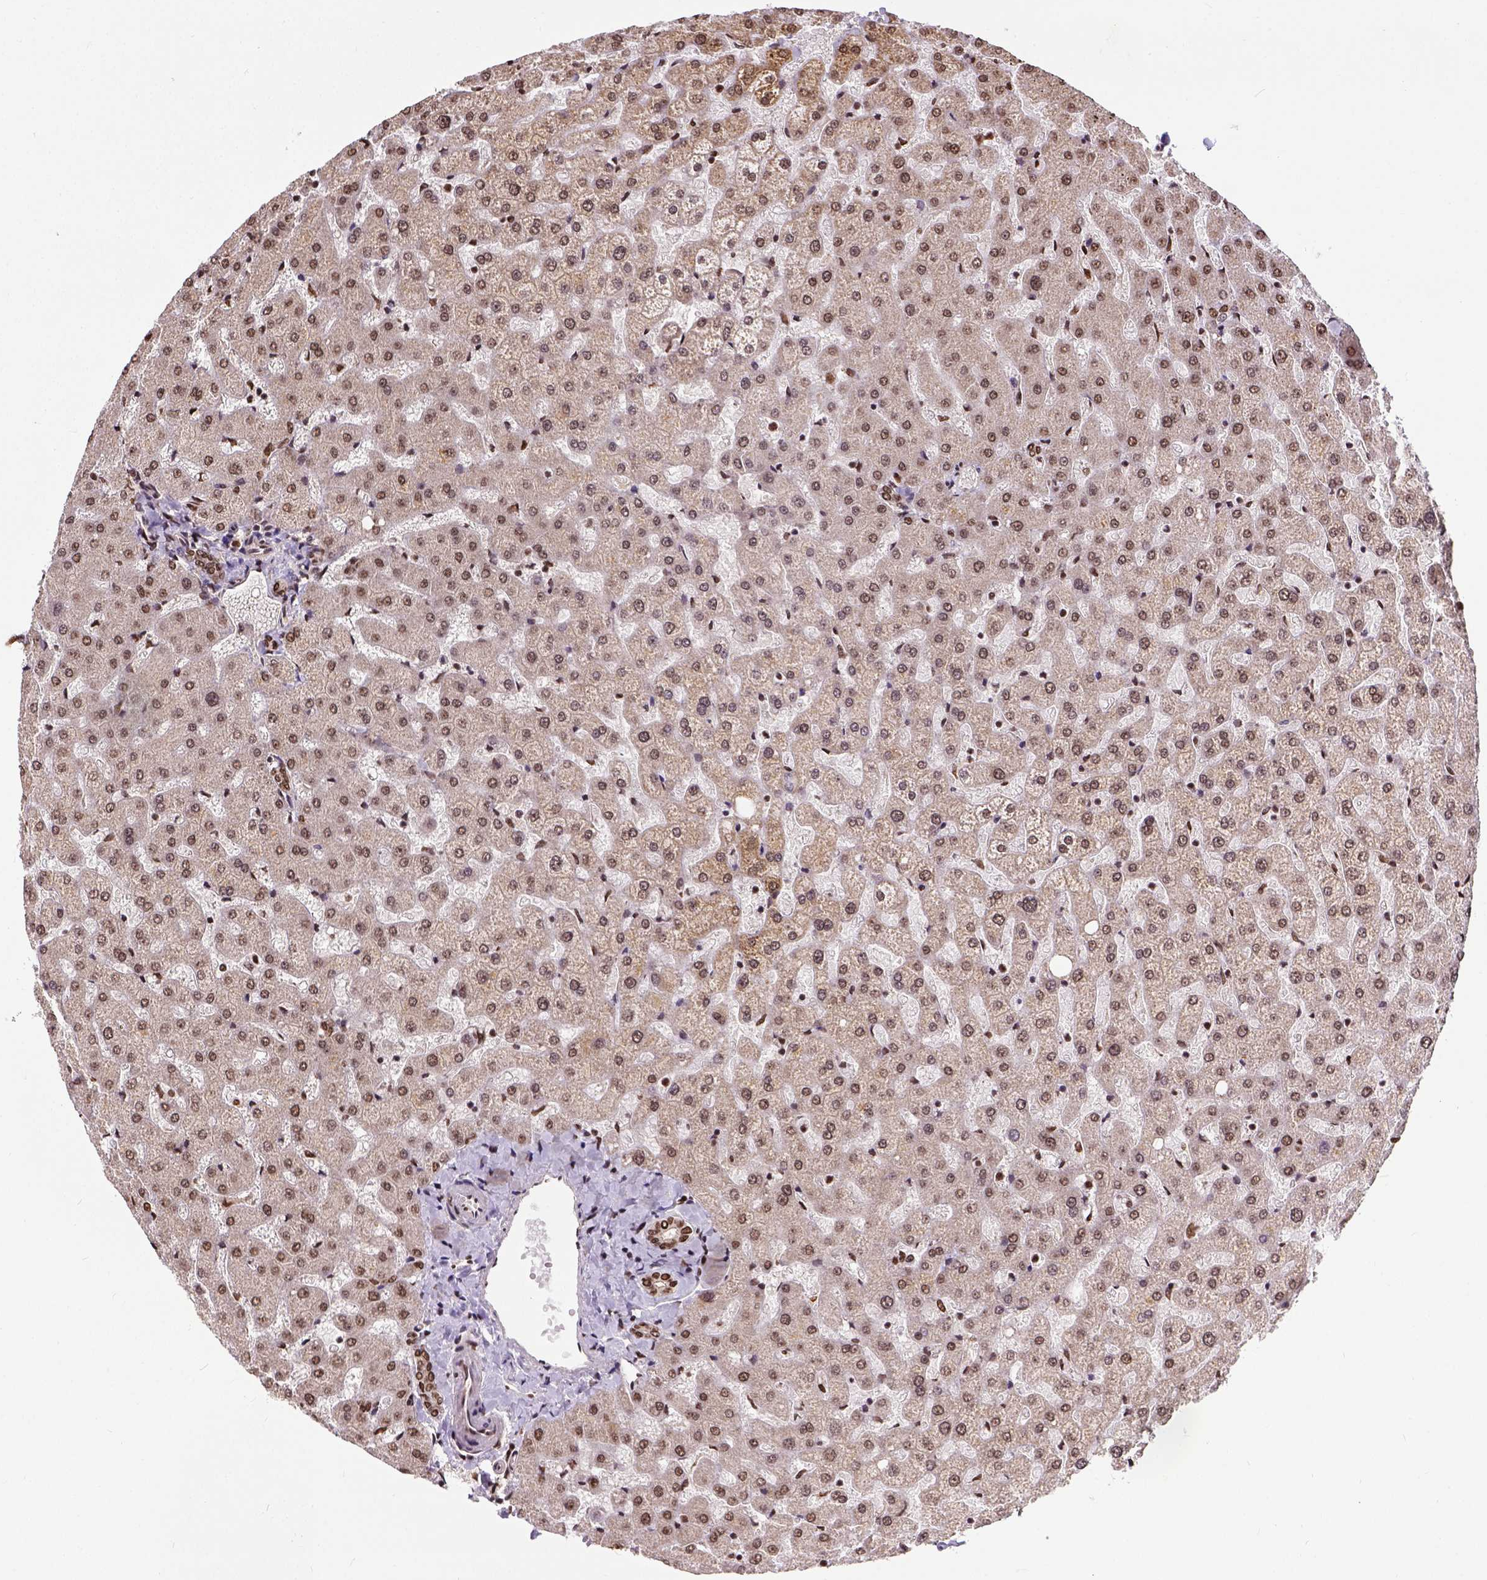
{"staining": {"intensity": "strong", "quantity": ">75%", "location": "nuclear"}, "tissue": "liver", "cell_type": "Cholangiocytes", "image_type": "normal", "snomed": [{"axis": "morphology", "description": "Normal tissue, NOS"}, {"axis": "topography", "description": "Liver"}], "caption": "Immunohistochemical staining of benign human liver shows high levels of strong nuclear staining in about >75% of cholangiocytes.", "gene": "NACC1", "patient": {"sex": "female", "age": 50}}